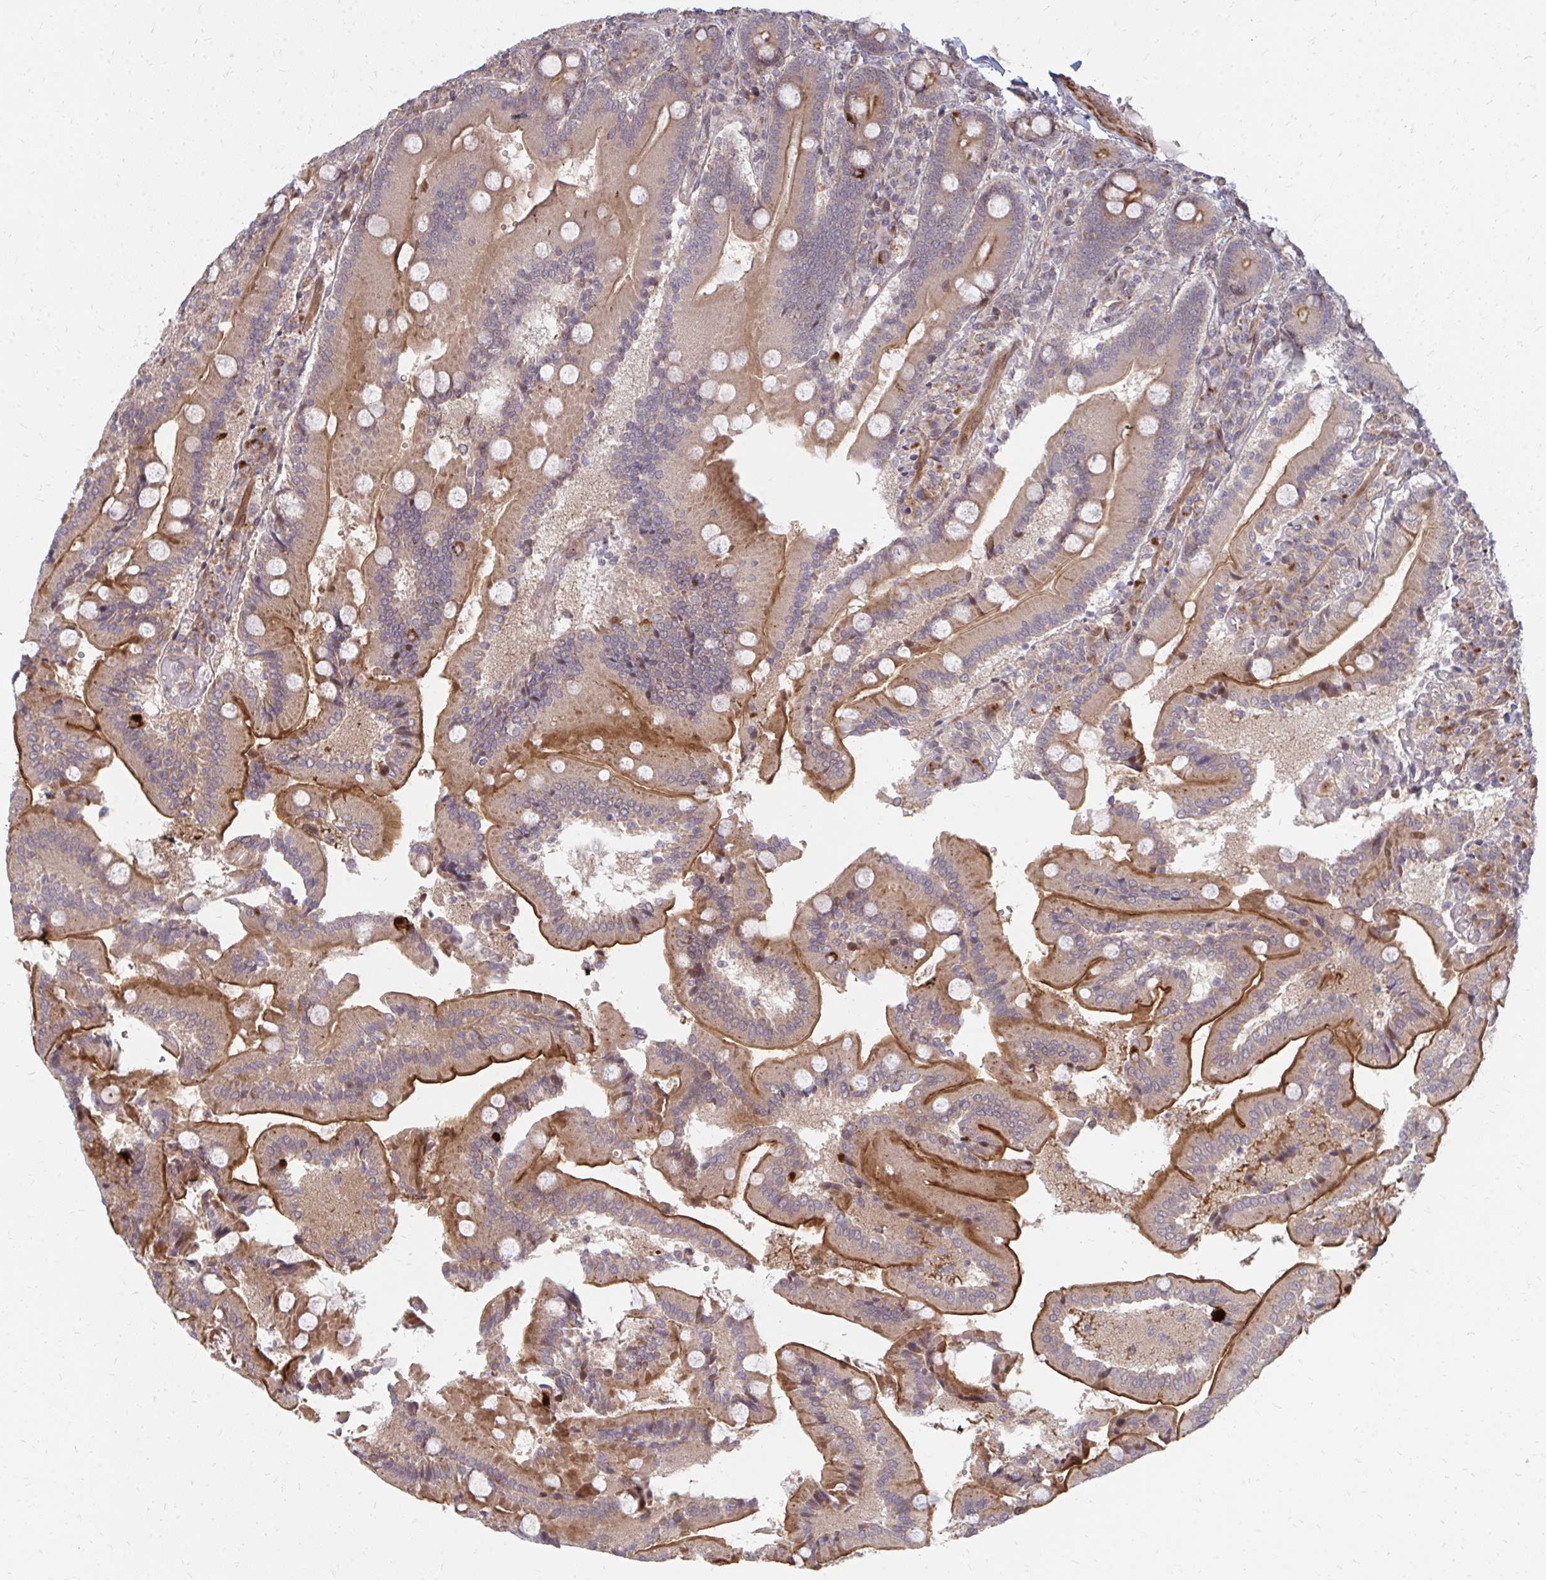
{"staining": {"intensity": "moderate", "quantity": ">75%", "location": "cytoplasmic/membranous"}, "tissue": "duodenum", "cell_type": "Glandular cells", "image_type": "normal", "snomed": [{"axis": "morphology", "description": "Normal tissue, NOS"}, {"axis": "topography", "description": "Duodenum"}], "caption": "Moderate cytoplasmic/membranous expression for a protein is seen in about >75% of glandular cells of normal duodenum using IHC.", "gene": "ZNF285", "patient": {"sex": "female", "age": 62}}